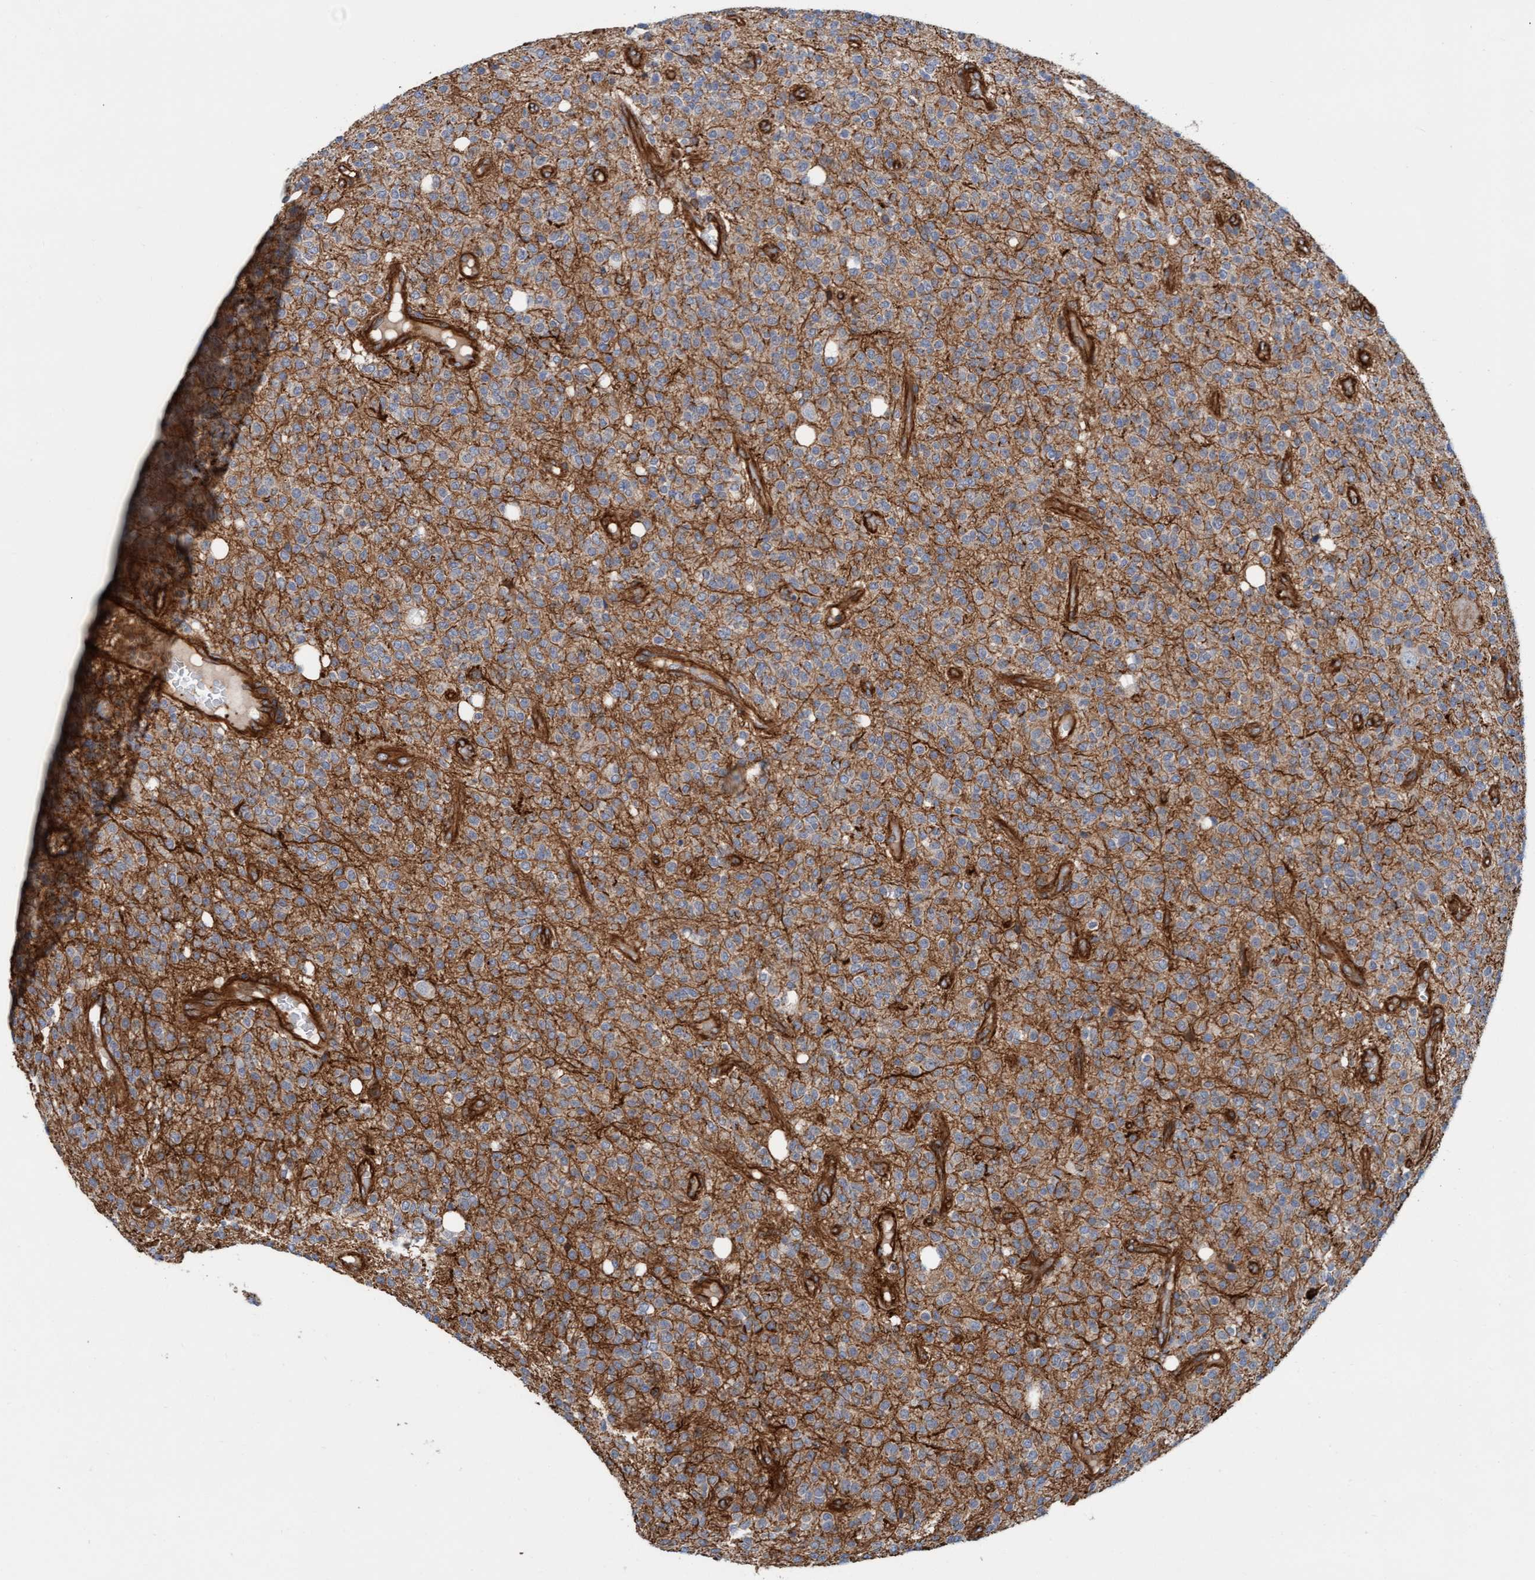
{"staining": {"intensity": "weak", "quantity": ">75%", "location": "cytoplasmic/membranous"}, "tissue": "glioma", "cell_type": "Tumor cells", "image_type": "cancer", "snomed": [{"axis": "morphology", "description": "Glioma, malignant, High grade"}, {"axis": "topography", "description": "Brain"}], "caption": "Approximately >75% of tumor cells in glioma demonstrate weak cytoplasmic/membranous protein staining as visualized by brown immunohistochemical staining.", "gene": "STXBP4", "patient": {"sex": "male", "age": 34}}